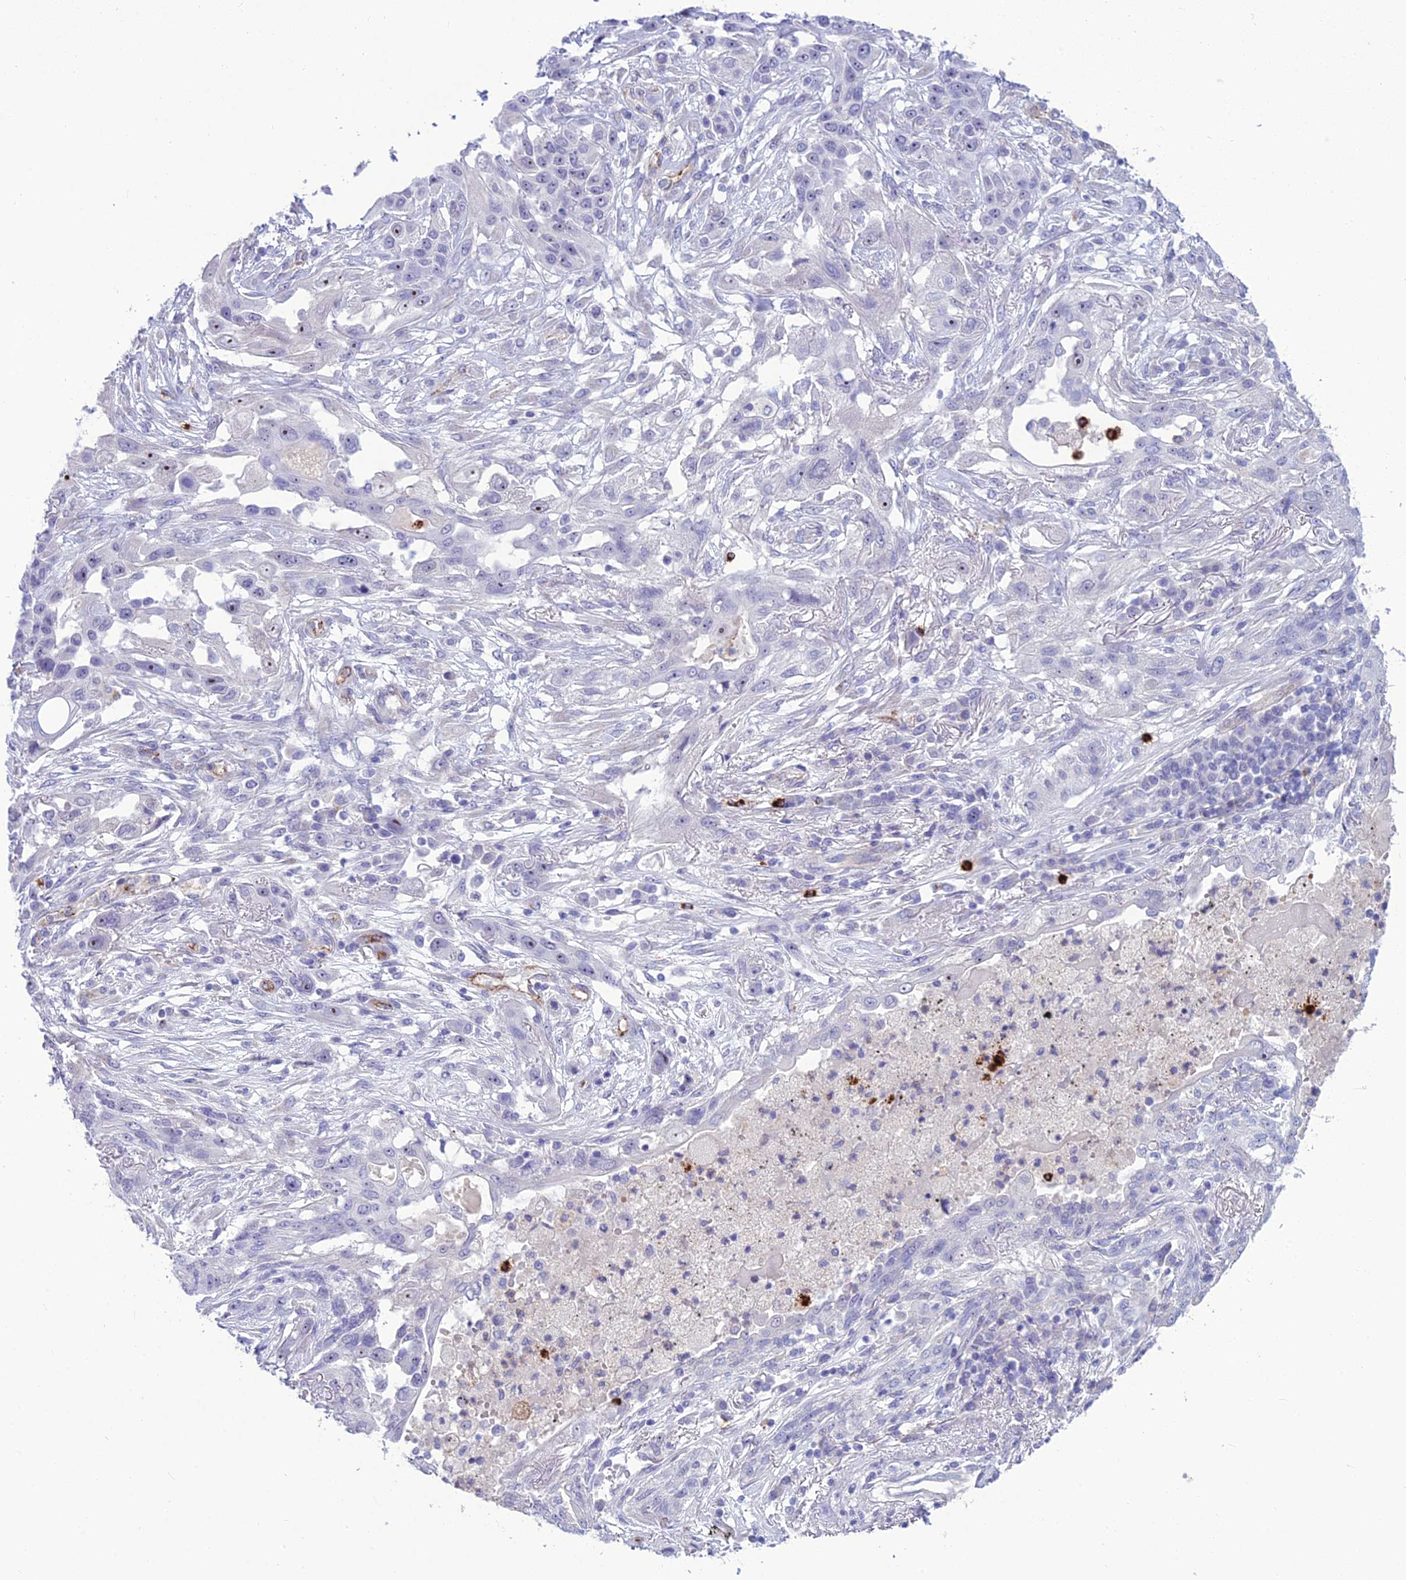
{"staining": {"intensity": "moderate", "quantity": "<25%", "location": "nuclear"}, "tissue": "lung cancer", "cell_type": "Tumor cells", "image_type": "cancer", "snomed": [{"axis": "morphology", "description": "Squamous cell carcinoma, NOS"}, {"axis": "topography", "description": "Lung"}], "caption": "A micrograph of human lung cancer stained for a protein exhibits moderate nuclear brown staining in tumor cells.", "gene": "BBS7", "patient": {"sex": "female", "age": 70}}